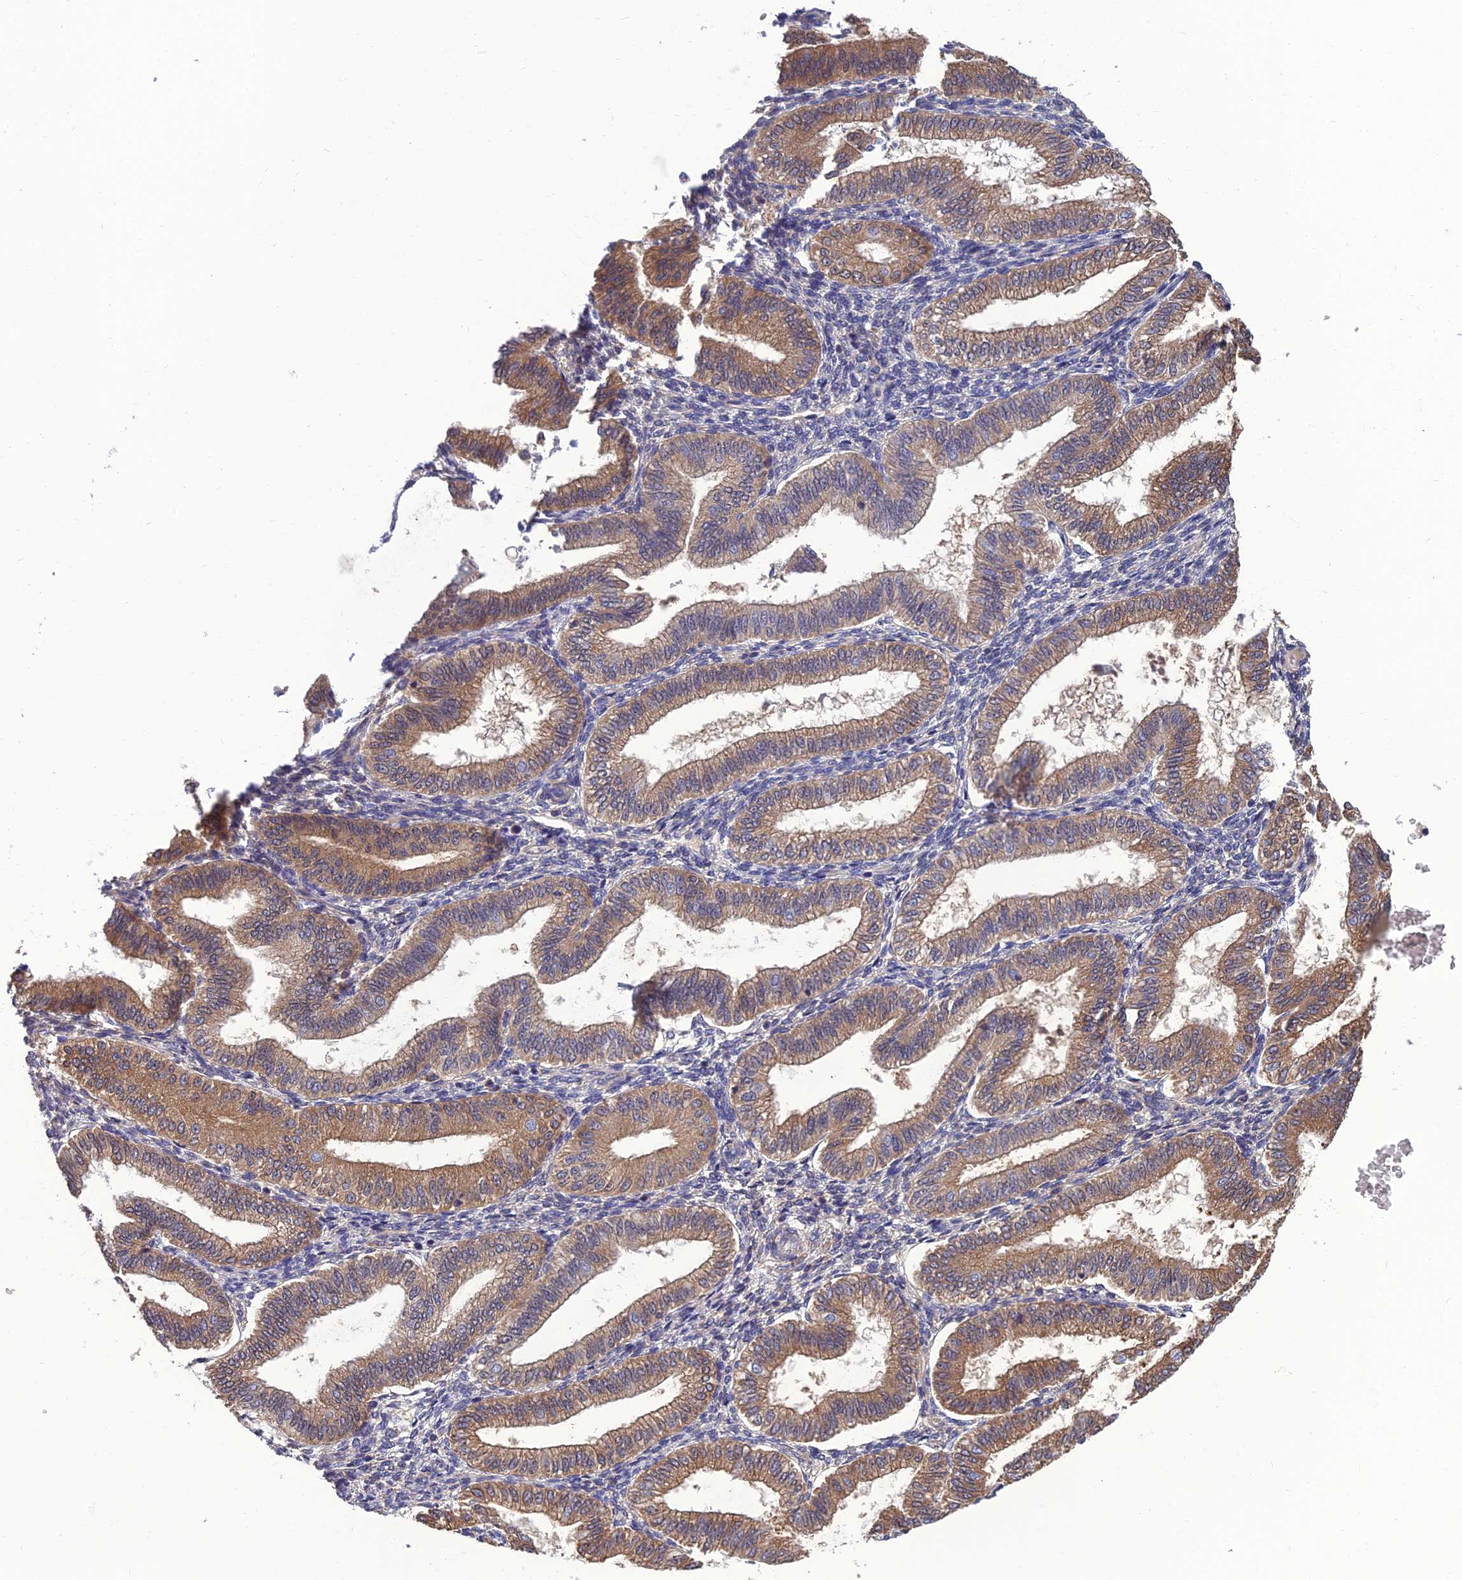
{"staining": {"intensity": "weak", "quantity": "<25%", "location": "cytoplasmic/membranous"}, "tissue": "endometrium", "cell_type": "Cells in endometrial stroma", "image_type": "normal", "snomed": [{"axis": "morphology", "description": "Normal tissue, NOS"}, {"axis": "topography", "description": "Endometrium"}], "caption": "High power microscopy histopathology image of an immunohistochemistry image of benign endometrium, revealing no significant staining in cells in endometrial stroma.", "gene": "UMAD1", "patient": {"sex": "female", "age": 39}}